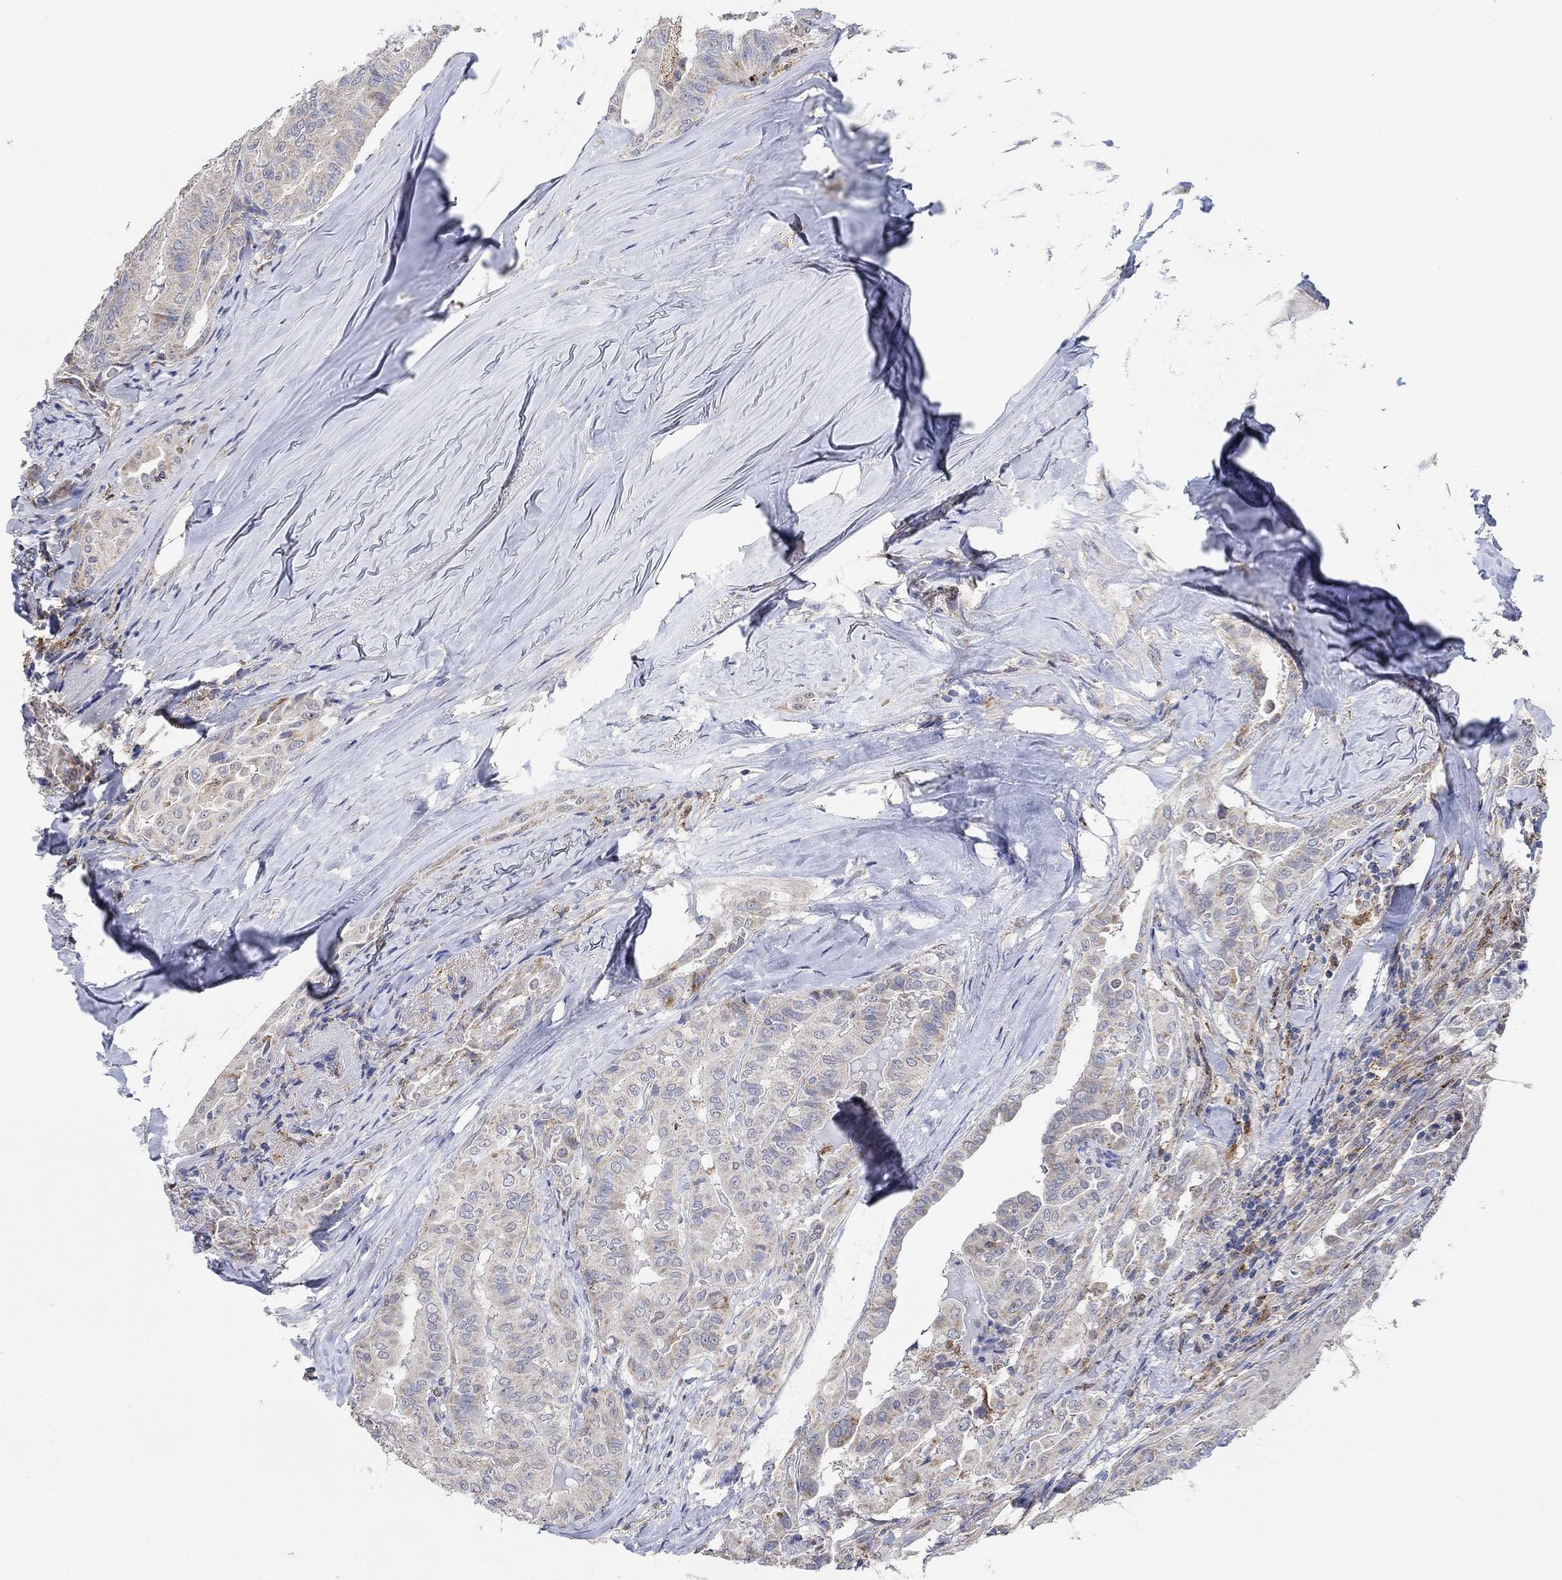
{"staining": {"intensity": "weak", "quantity": "<25%", "location": "cytoplasmic/membranous"}, "tissue": "thyroid cancer", "cell_type": "Tumor cells", "image_type": "cancer", "snomed": [{"axis": "morphology", "description": "Papillary adenocarcinoma, NOS"}, {"axis": "topography", "description": "Thyroid gland"}], "caption": "The photomicrograph exhibits no staining of tumor cells in thyroid cancer.", "gene": "MPP1", "patient": {"sex": "female", "age": 68}}